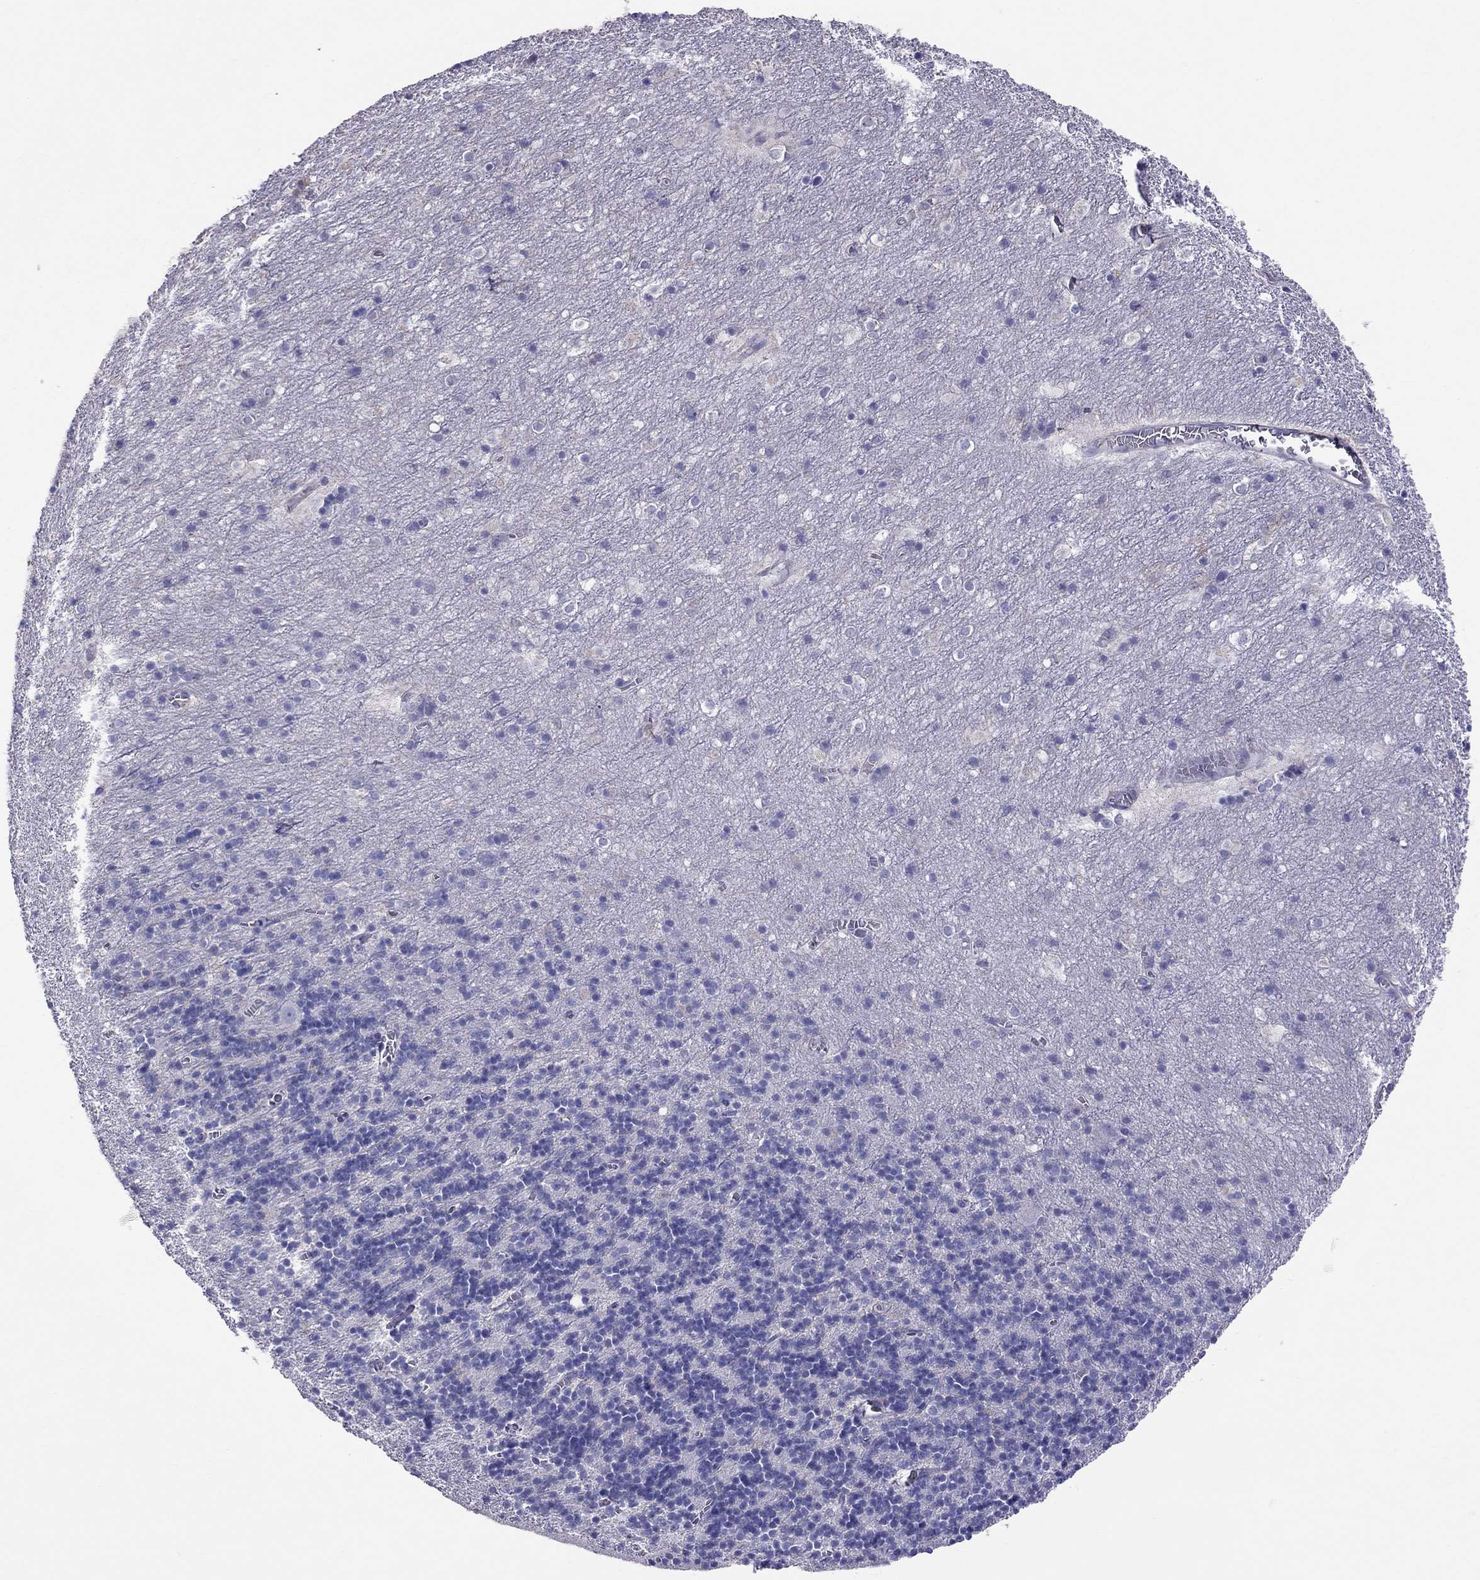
{"staining": {"intensity": "negative", "quantity": "none", "location": "none"}, "tissue": "cerebellum", "cell_type": "Cells in granular layer", "image_type": "normal", "snomed": [{"axis": "morphology", "description": "Normal tissue, NOS"}, {"axis": "topography", "description": "Cerebellum"}], "caption": "DAB immunohistochemical staining of benign cerebellum reveals no significant expression in cells in granular layer. (IHC, brightfield microscopy, high magnification).", "gene": "TEX22", "patient": {"sex": "male", "age": 70}}